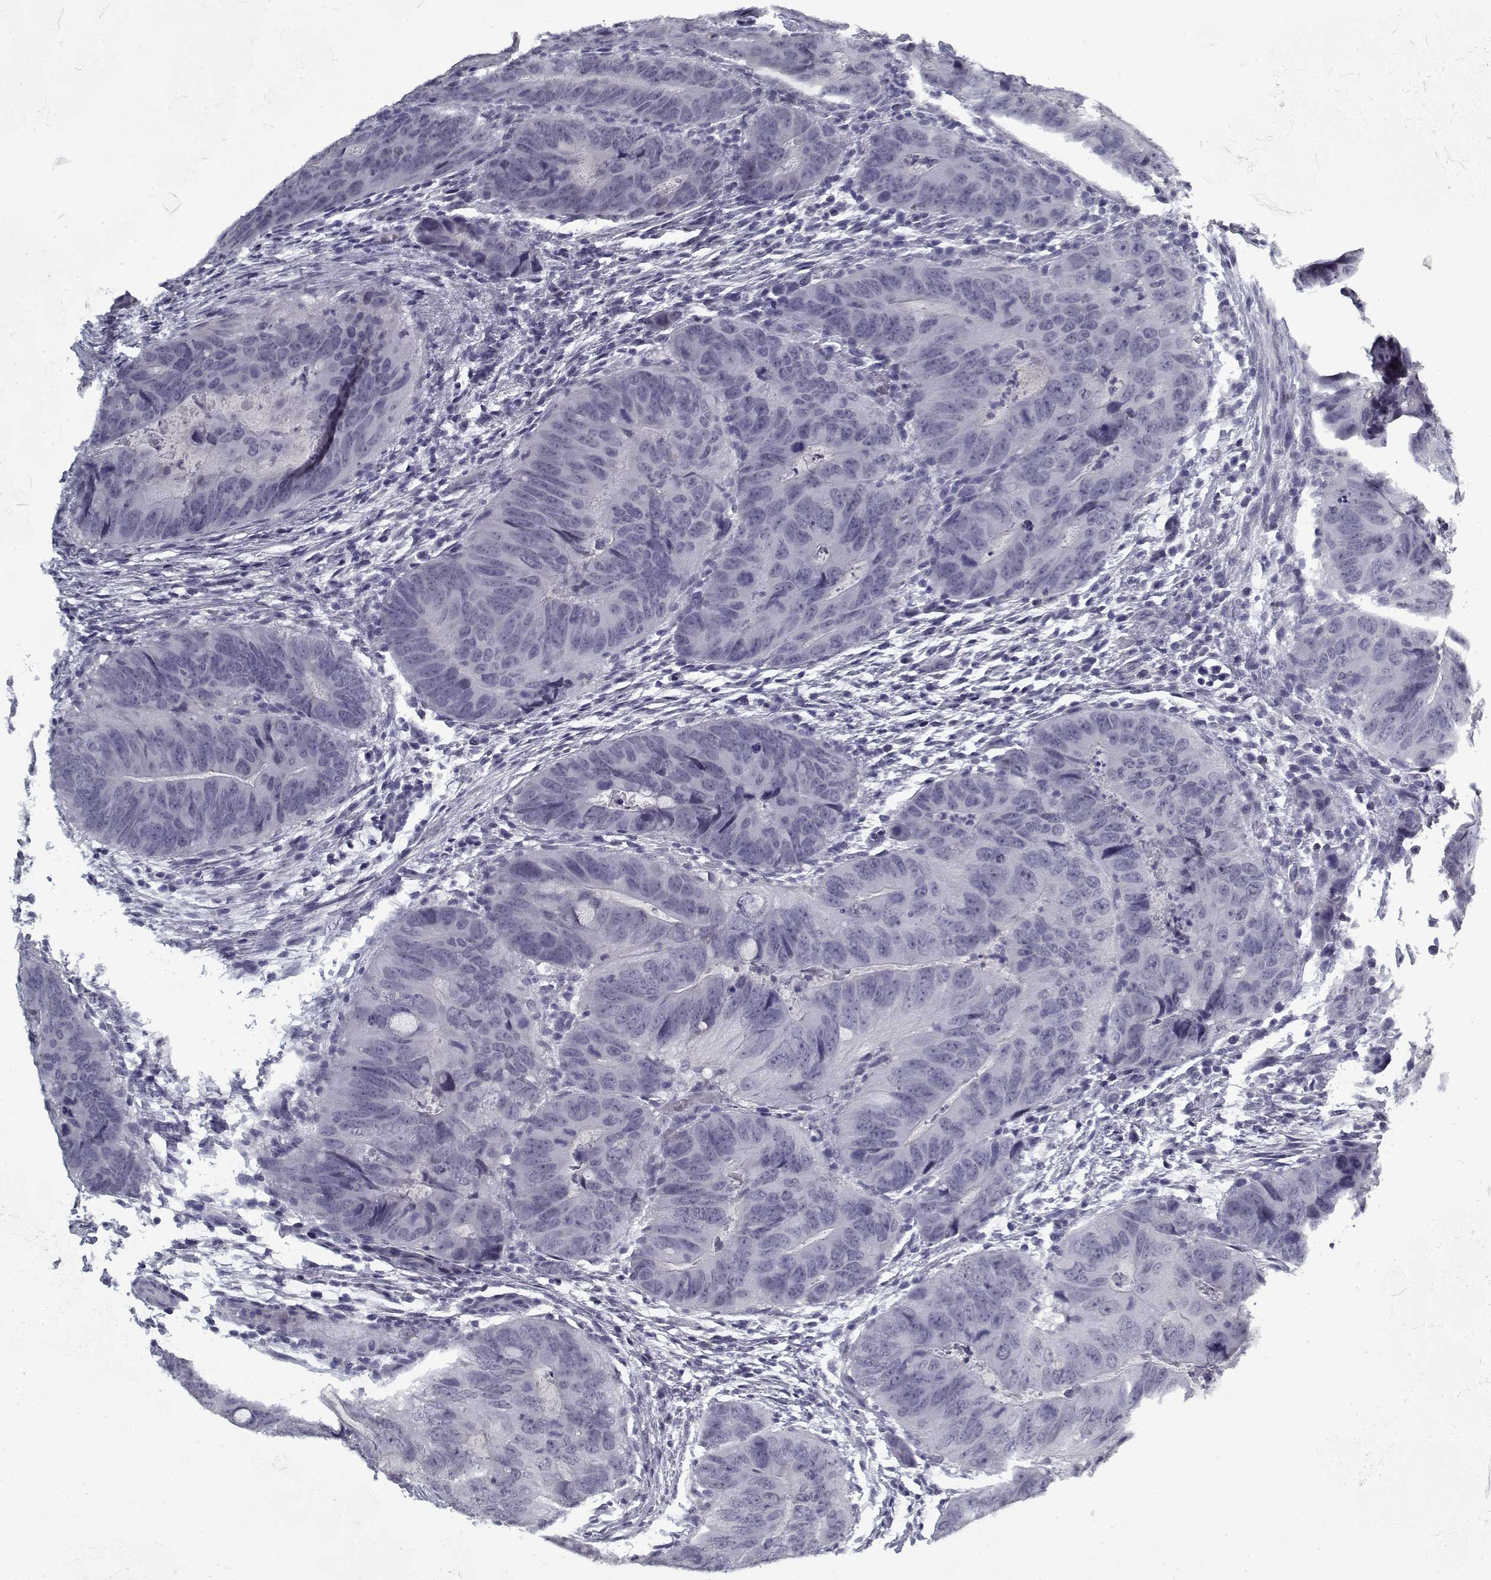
{"staining": {"intensity": "negative", "quantity": "none", "location": "none"}, "tissue": "colorectal cancer", "cell_type": "Tumor cells", "image_type": "cancer", "snomed": [{"axis": "morphology", "description": "Adenocarcinoma, NOS"}, {"axis": "topography", "description": "Colon"}], "caption": "There is no significant positivity in tumor cells of adenocarcinoma (colorectal).", "gene": "RNF32", "patient": {"sex": "male", "age": 79}}